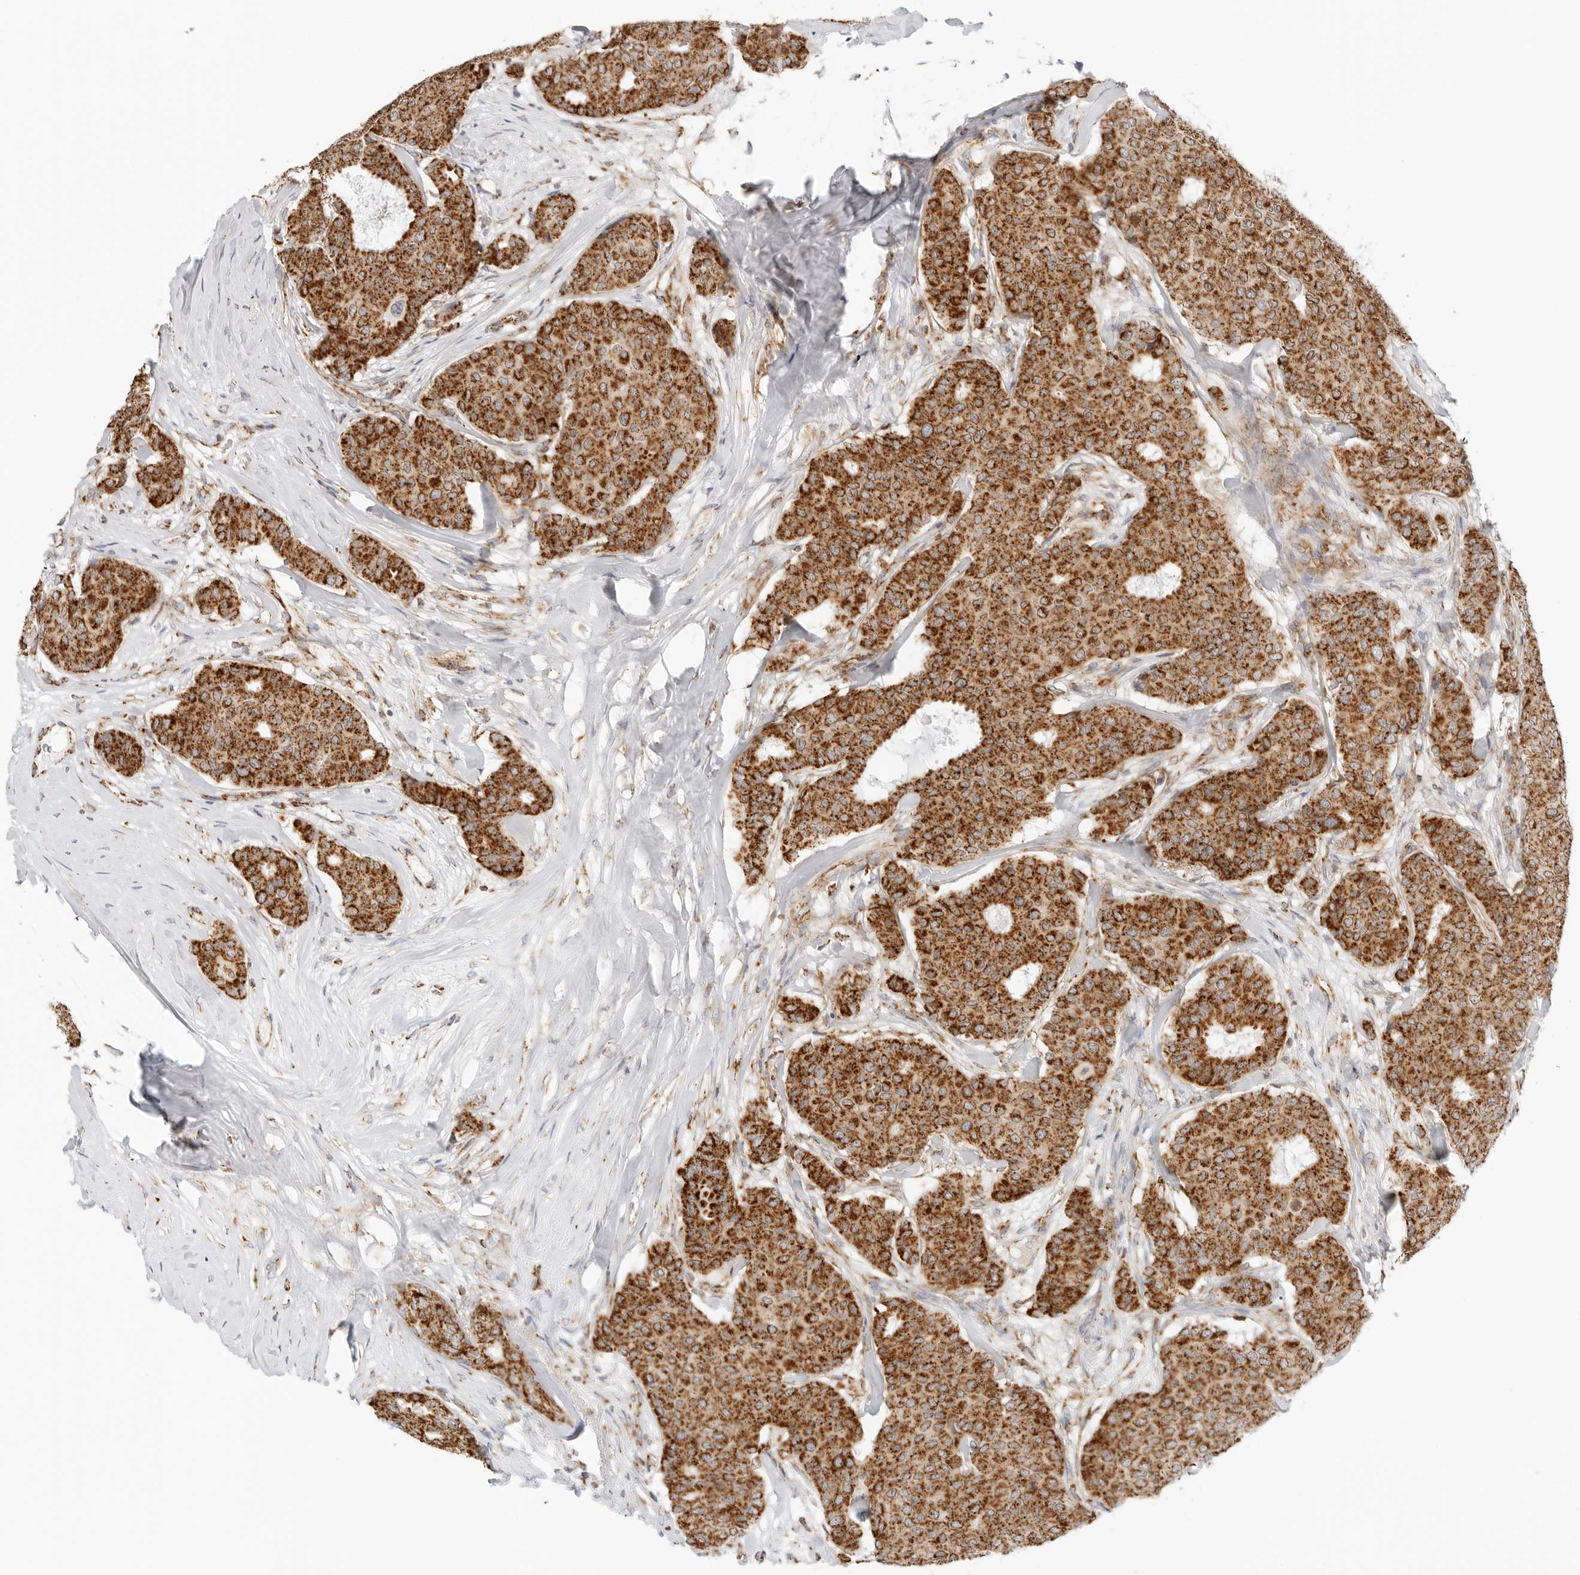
{"staining": {"intensity": "strong", "quantity": ">75%", "location": "cytoplasmic/membranous"}, "tissue": "breast cancer", "cell_type": "Tumor cells", "image_type": "cancer", "snomed": [{"axis": "morphology", "description": "Duct carcinoma"}, {"axis": "topography", "description": "Breast"}], "caption": "Immunohistochemistry micrograph of neoplastic tissue: human intraductal carcinoma (breast) stained using immunohistochemistry demonstrates high levels of strong protein expression localized specifically in the cytoplasmic/membranous of tumor cells, appearing as a cytoplasmic/membranous brown color.", "gene": "RC3H1", "patient": {"sex": "female", "age": 75}}